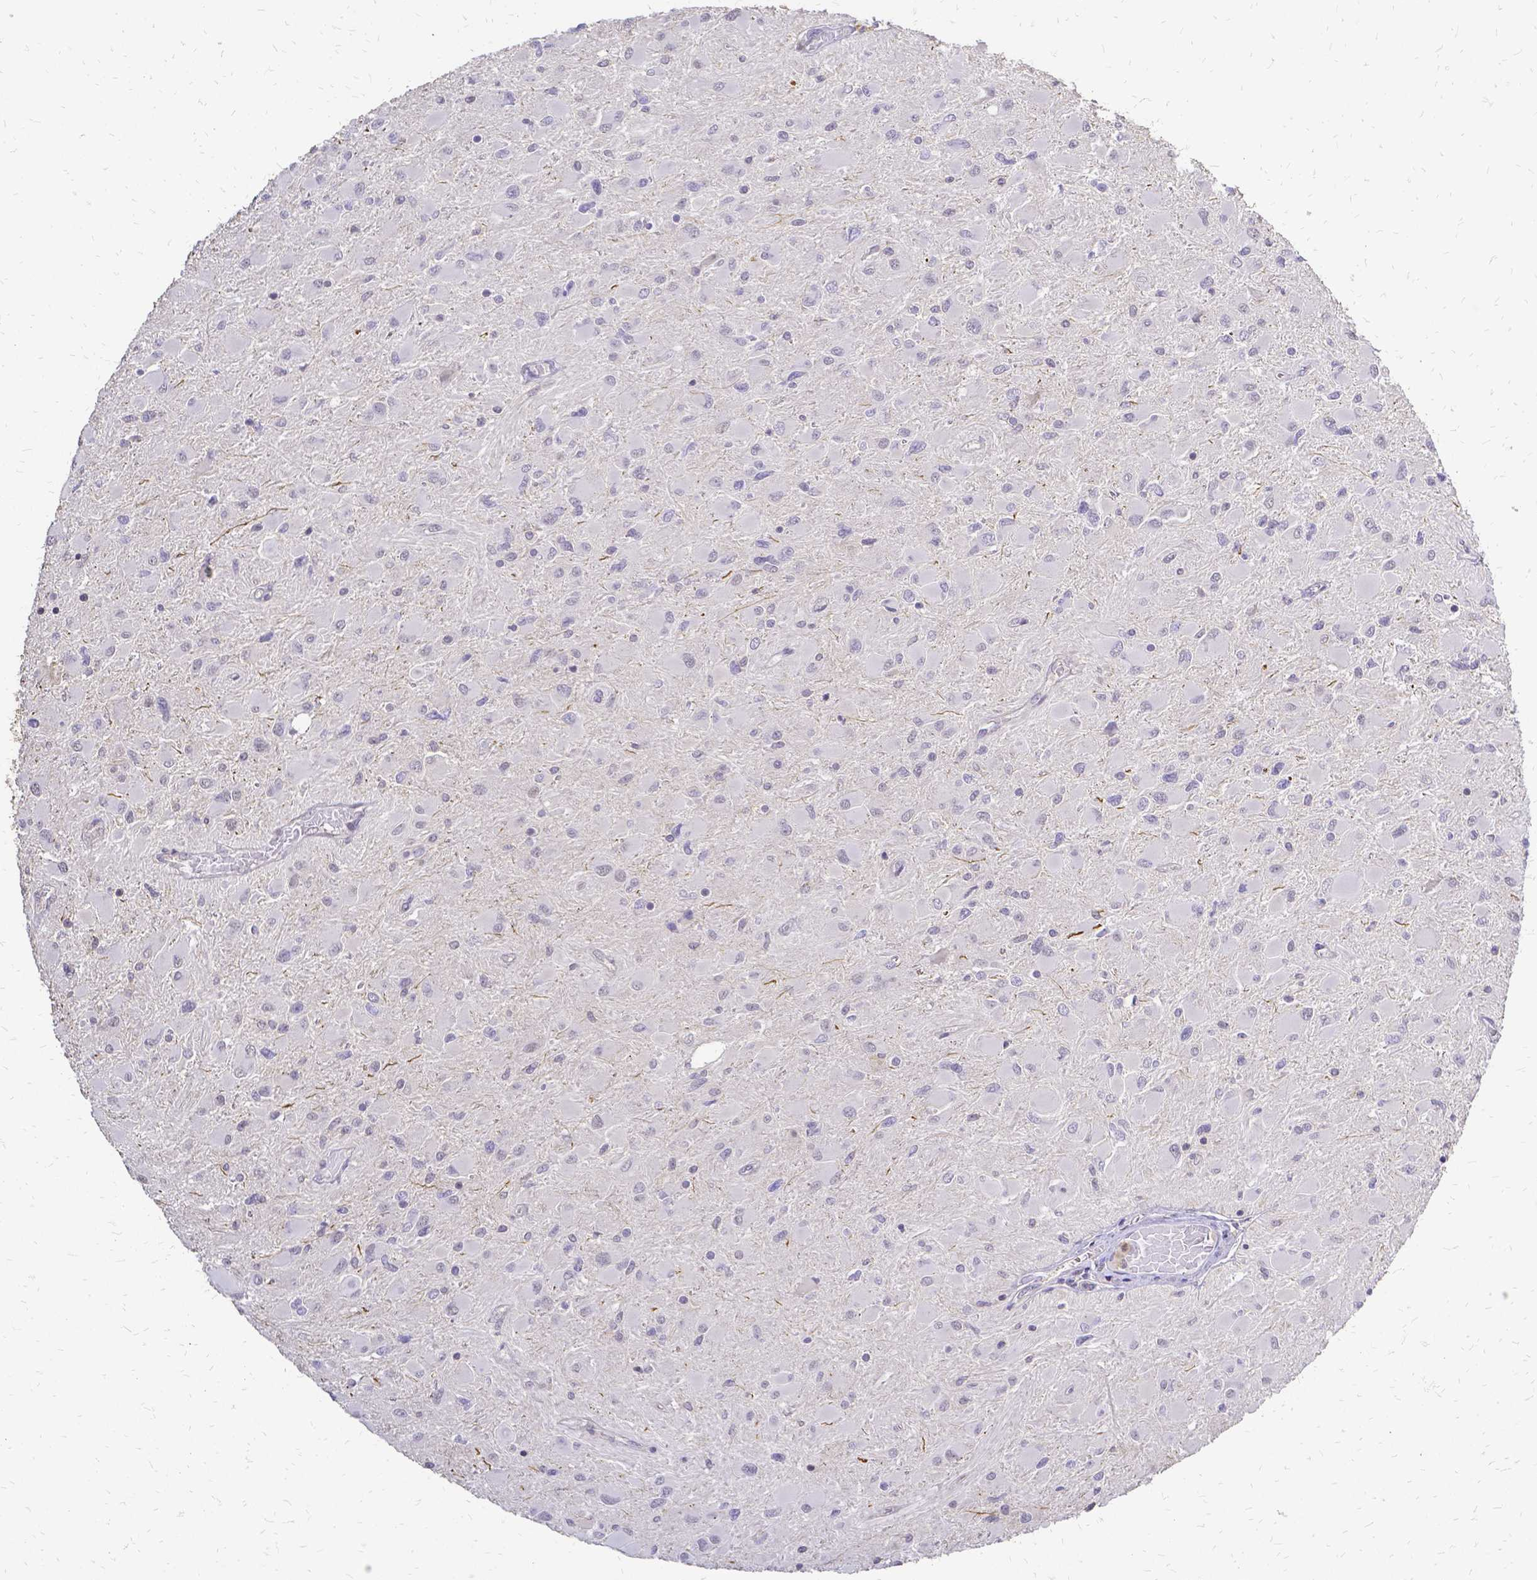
{"staining": {"intensity": "negative", "quantity": "none", "location": "none"}, "tissue": "glioma", "cell_type": "Tumor cells", "image_type": "cancer", "snomed": [{"axis": "morphology", "description": "Glioma, malignant, High grade"}, {"axis": "topography", "description": "Cerebral cortex"}], "caption": "An IHC image of glioma is shown. There is no staining in tumor cells of glioma.", "gene": "CIB1", "patient": {"sex": "female", "age": 36}}